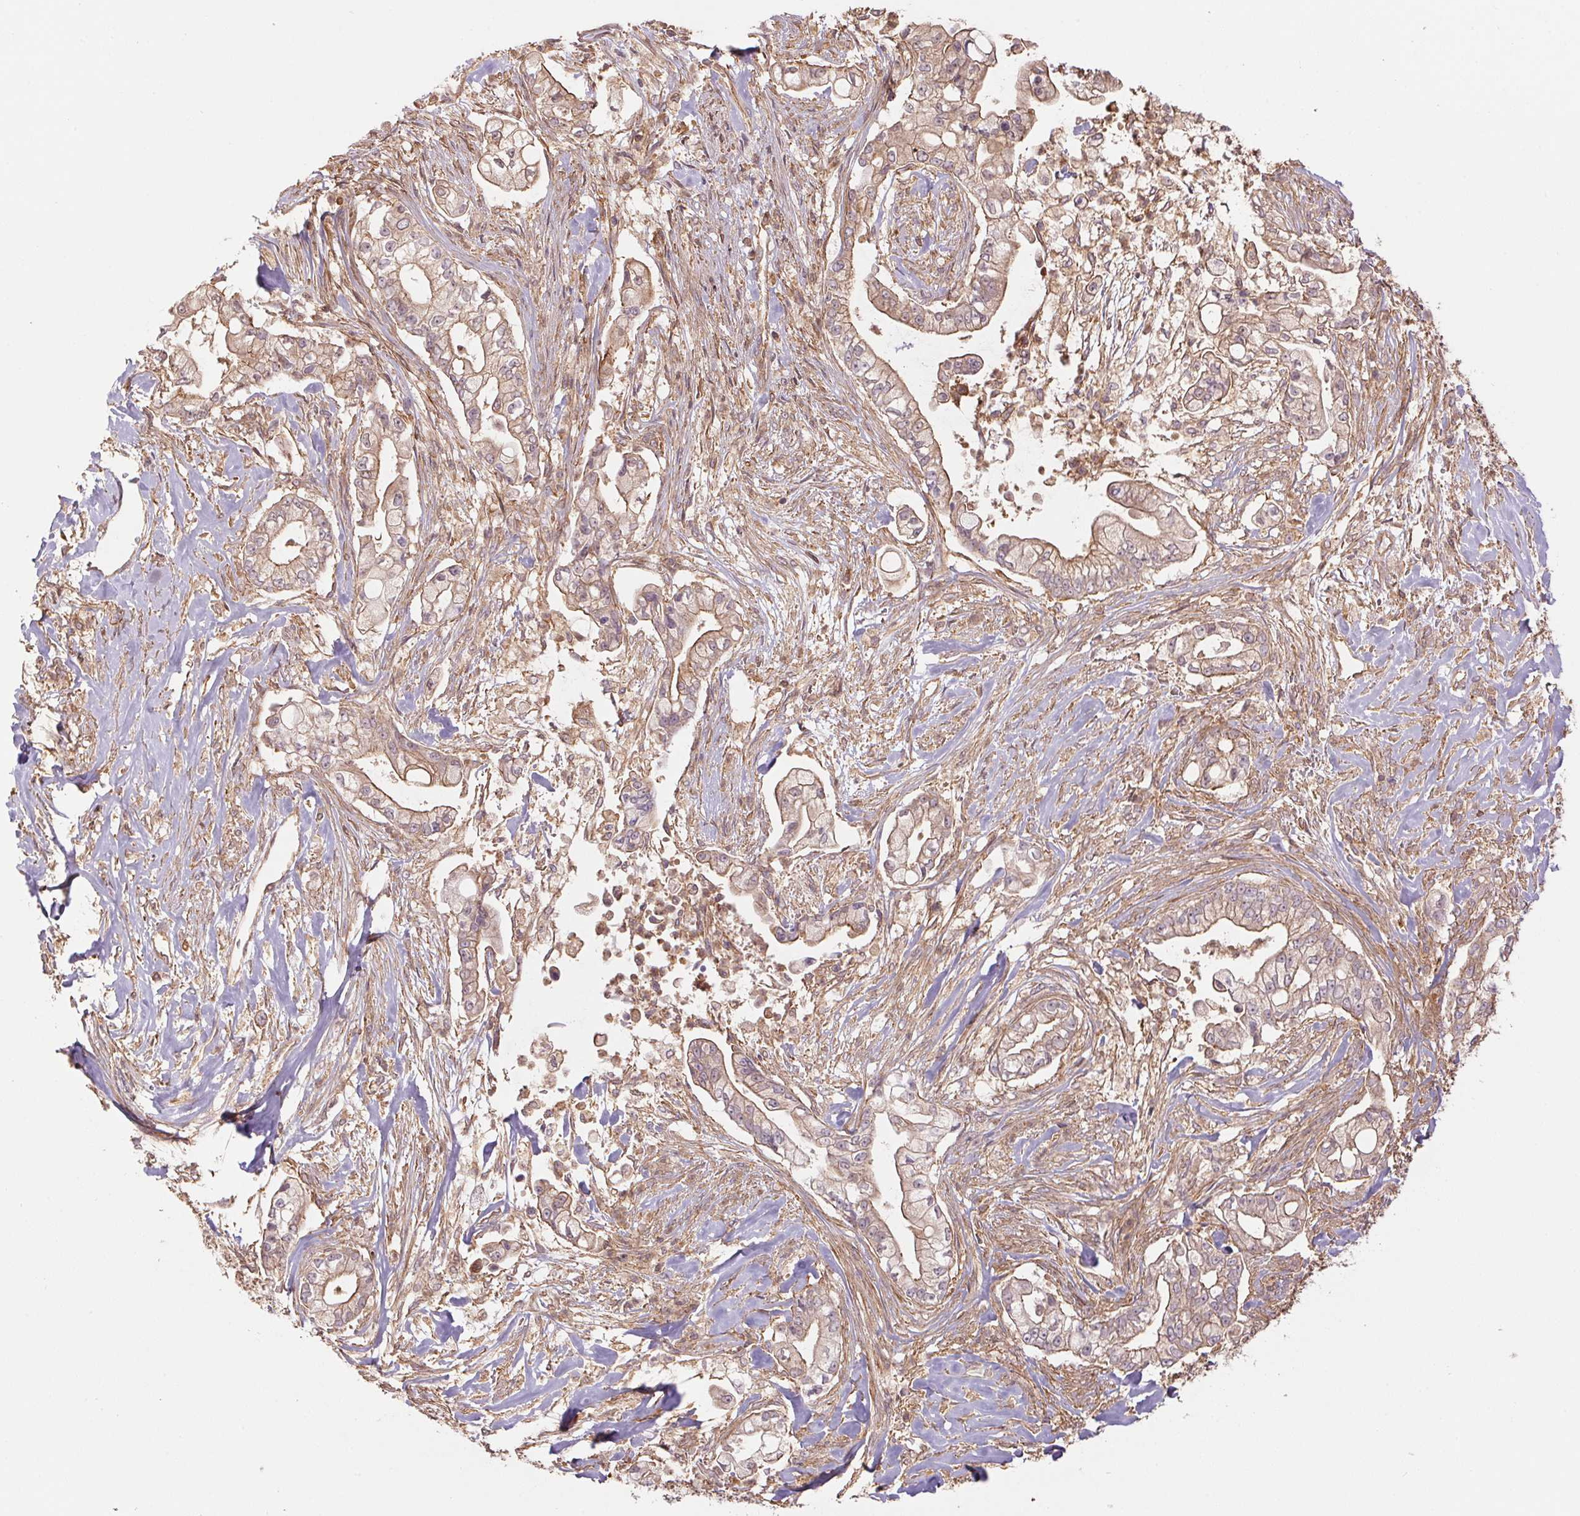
{"staining": {"intensity": "moderate", "quantity": "25%-75%", "location": "cytoplasmic/membranous"}, "tissue": "pancreatic cancer", "cell_type": "Tumor cells", "image_type": "cancer", "snomed": [{"axis": "morphology", "description": "Adenocarcinoma, NOS"}, {"axis": "topography", "description": "Pancreas"}], "caption": "Pancreatic adenocarcinoma stained with DAB (3,3'-diaminobenzidine) immunohistochemistry reveals medium levels of moderate cytoplasmic/membranous expression in about 25%-75% of tumor cells. The staining was performed using DAB (3,3'-diaminobenzidine), with brown indicating positive protein expression. Nuclei are stained blue with hematoxylin.", "gene": "TUBA3D", "patient": {"sex": "female", "age": 69}}